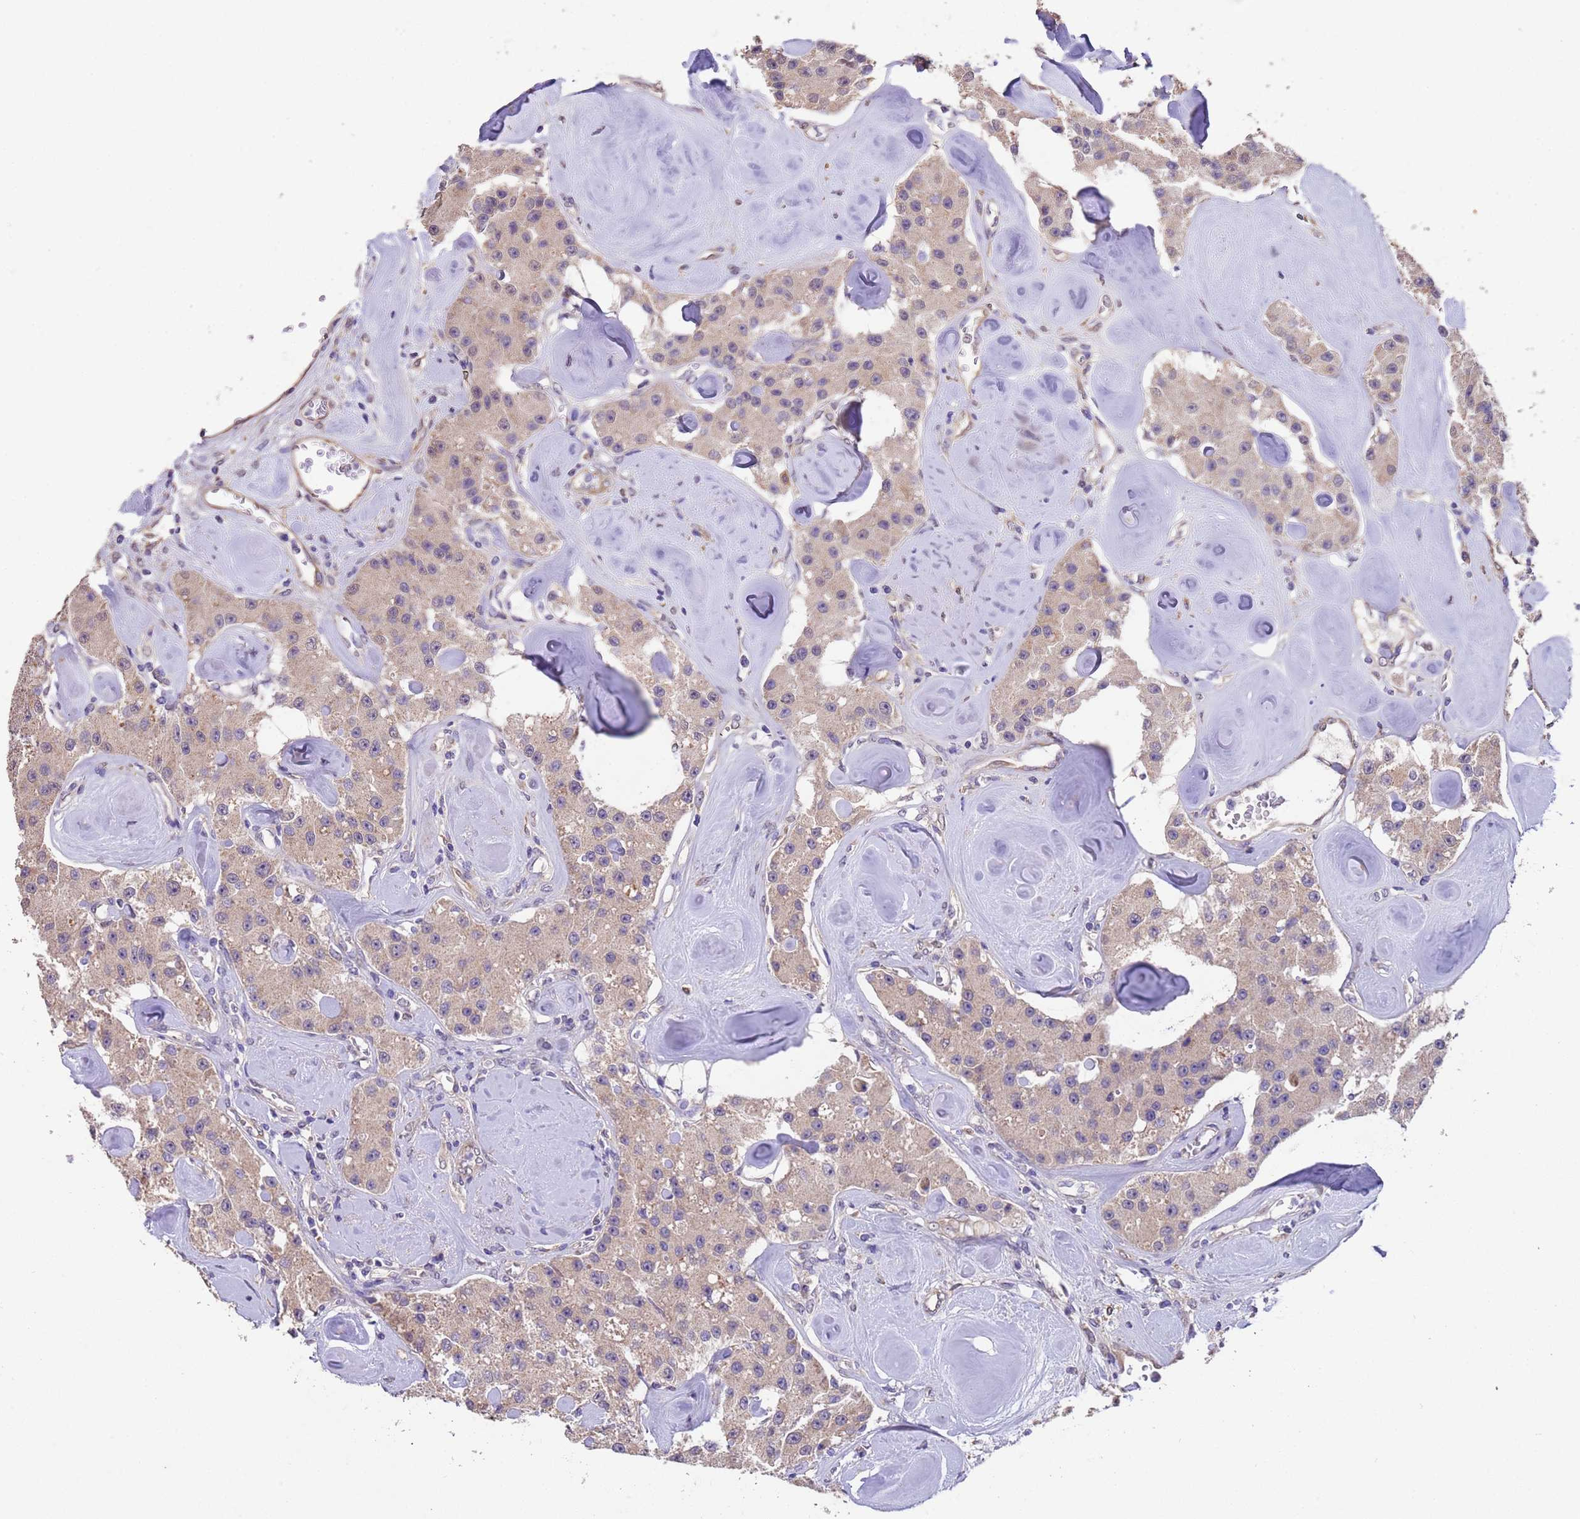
{"staining": {"intensity": "weak", "quantity": "25%-75%", "location": "cytoplasmic/membranous"}, "tissue": "carcinoid", "cell_type": "Tumor cells", "image_type": "cancer", "snomed": [{"axis": "morphology", "description": "Carcinoid, malignant, NOS"}, {"axis": "topography", "description": "Pancreas"}], "caption": "IHC (DAB (3,3'-diaminobenzidine)) staining of human carcinoid exhibits weak cytoplasmic/membranous protein positivity in about 25%-75% of tumor cells. (Stains: DAB (3,3'-diaminobenzidine) in brown, nuclei in blue, Microscopy: brightfield microscopy at high magnification).", "gene": "NPHP1", "patient": {"sex": "male", "age": 41}}